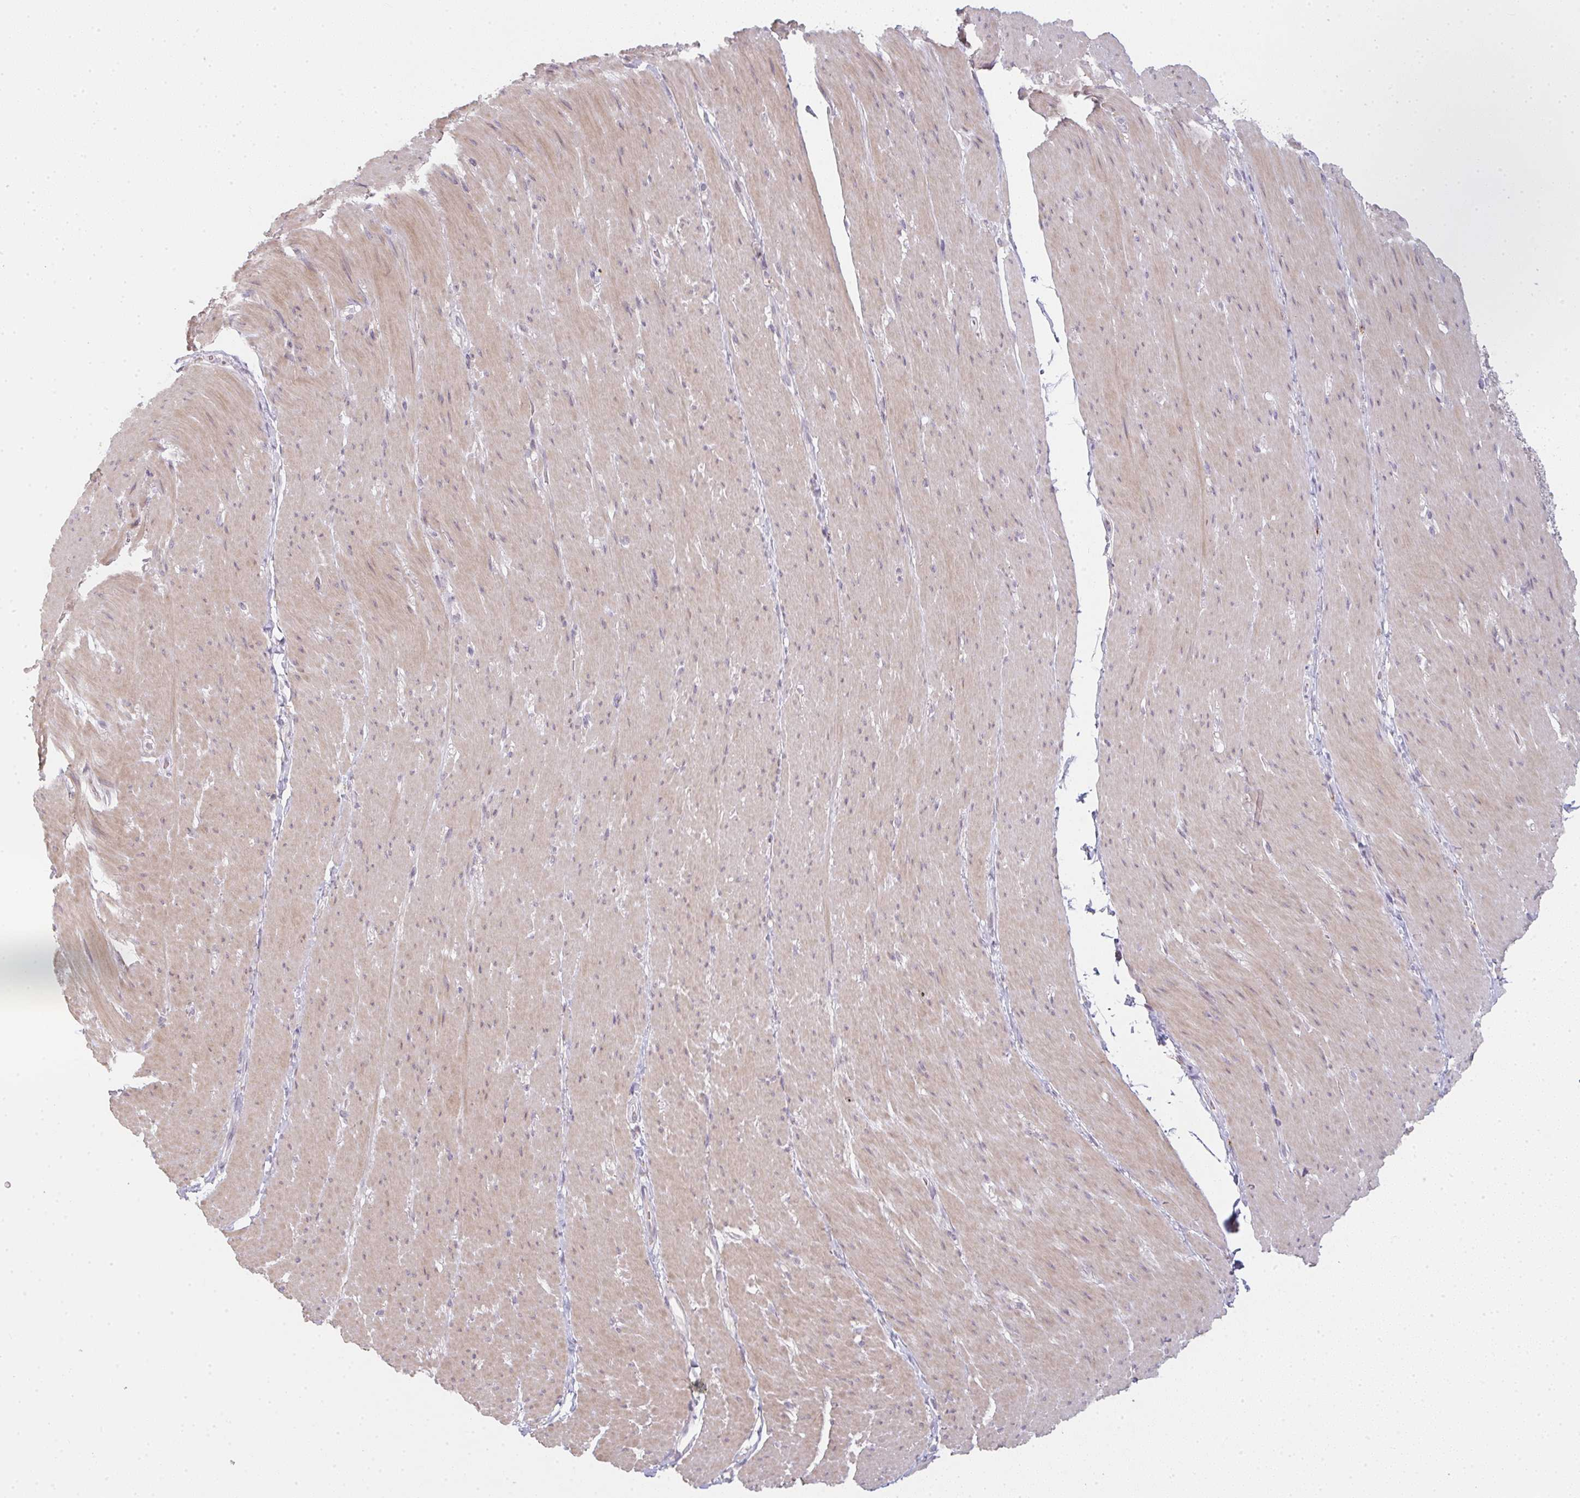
{"staining": {"intensity": "weak", "quantity": "25%-75%", "location": "cytoplasmic/membranous"}, "tissue": "smooth muscle", "cell_type": "Smooth muscle cells", "image_type": "normal", "snomed": [{"axis": "morphology", "description": "Normal tissue, NOS"}, {"axis": "topography", "description": "Smooth muscle"}, {"axis": "topography", "description": "Rectum"}], "caption": "Smooth muscle stained for a protein (brown) exhibits weak cytoplasmic/membranous positive staining in approximately 25%-75% of smooth muscle cells.", "gene": "TMEM237", "patient": {"sex": "male", "age": 53}}